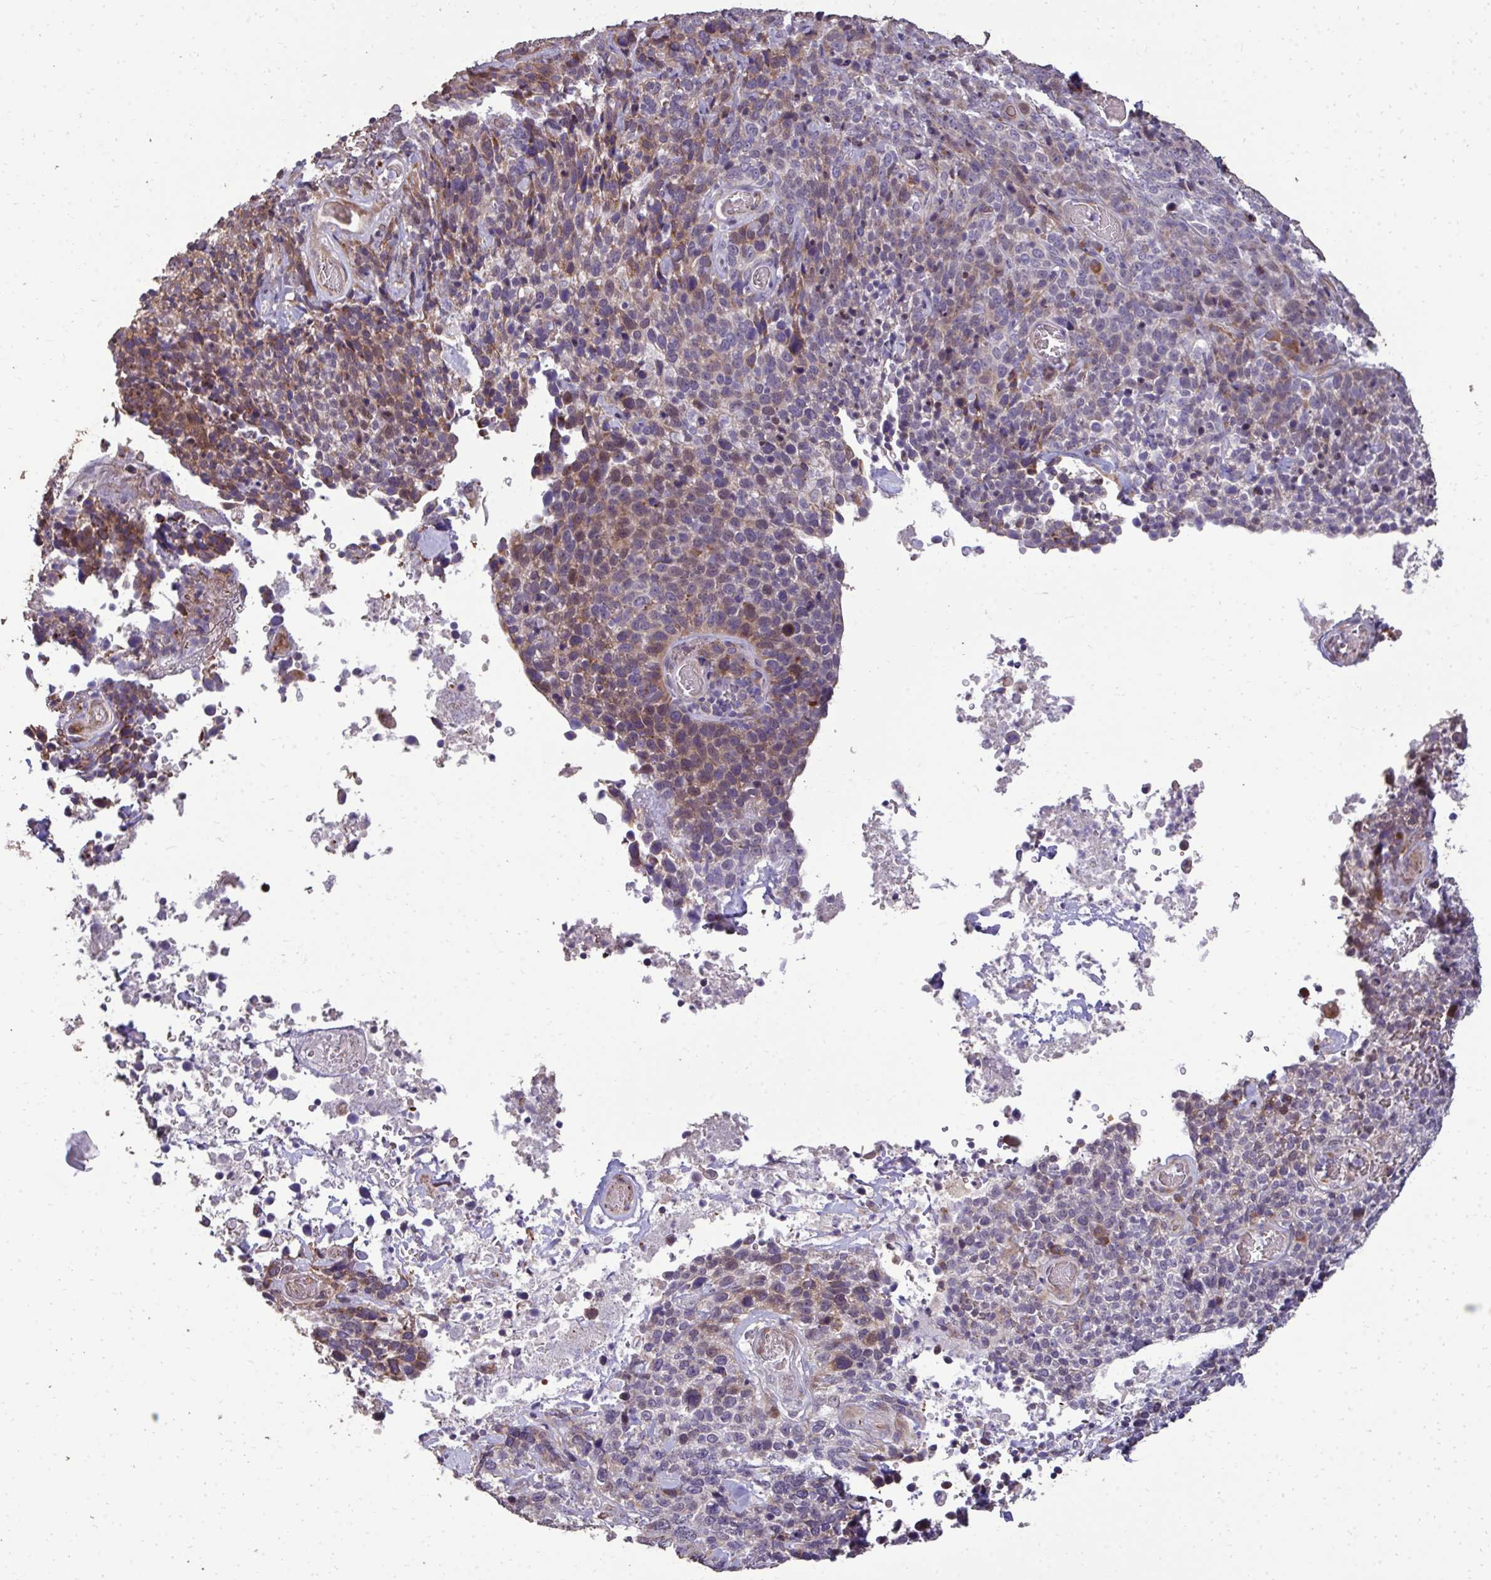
{"staining": {"intensity": "weak", "quantity": "25%-75%", "location": "cytoplasmic/membranous"}, "tissue": "cervical cancer", "cell_type": "Tumor cells", "image_type": "cancer", "snomed": [{"axis": "morphology", "description": "Squamous cell carcinoma, NOS"}, {"axis": "topography", "description": "Cervix"}], "caption": "The photomicrograph exhibits a brown stain indicating the presence of a protein in the cytoplasmic/membranous of tumor cells in cervical cancer (squamous cell carcinoma).", "gene": "FIBCD1", "patient": {"sex": "female", "age": 46}}